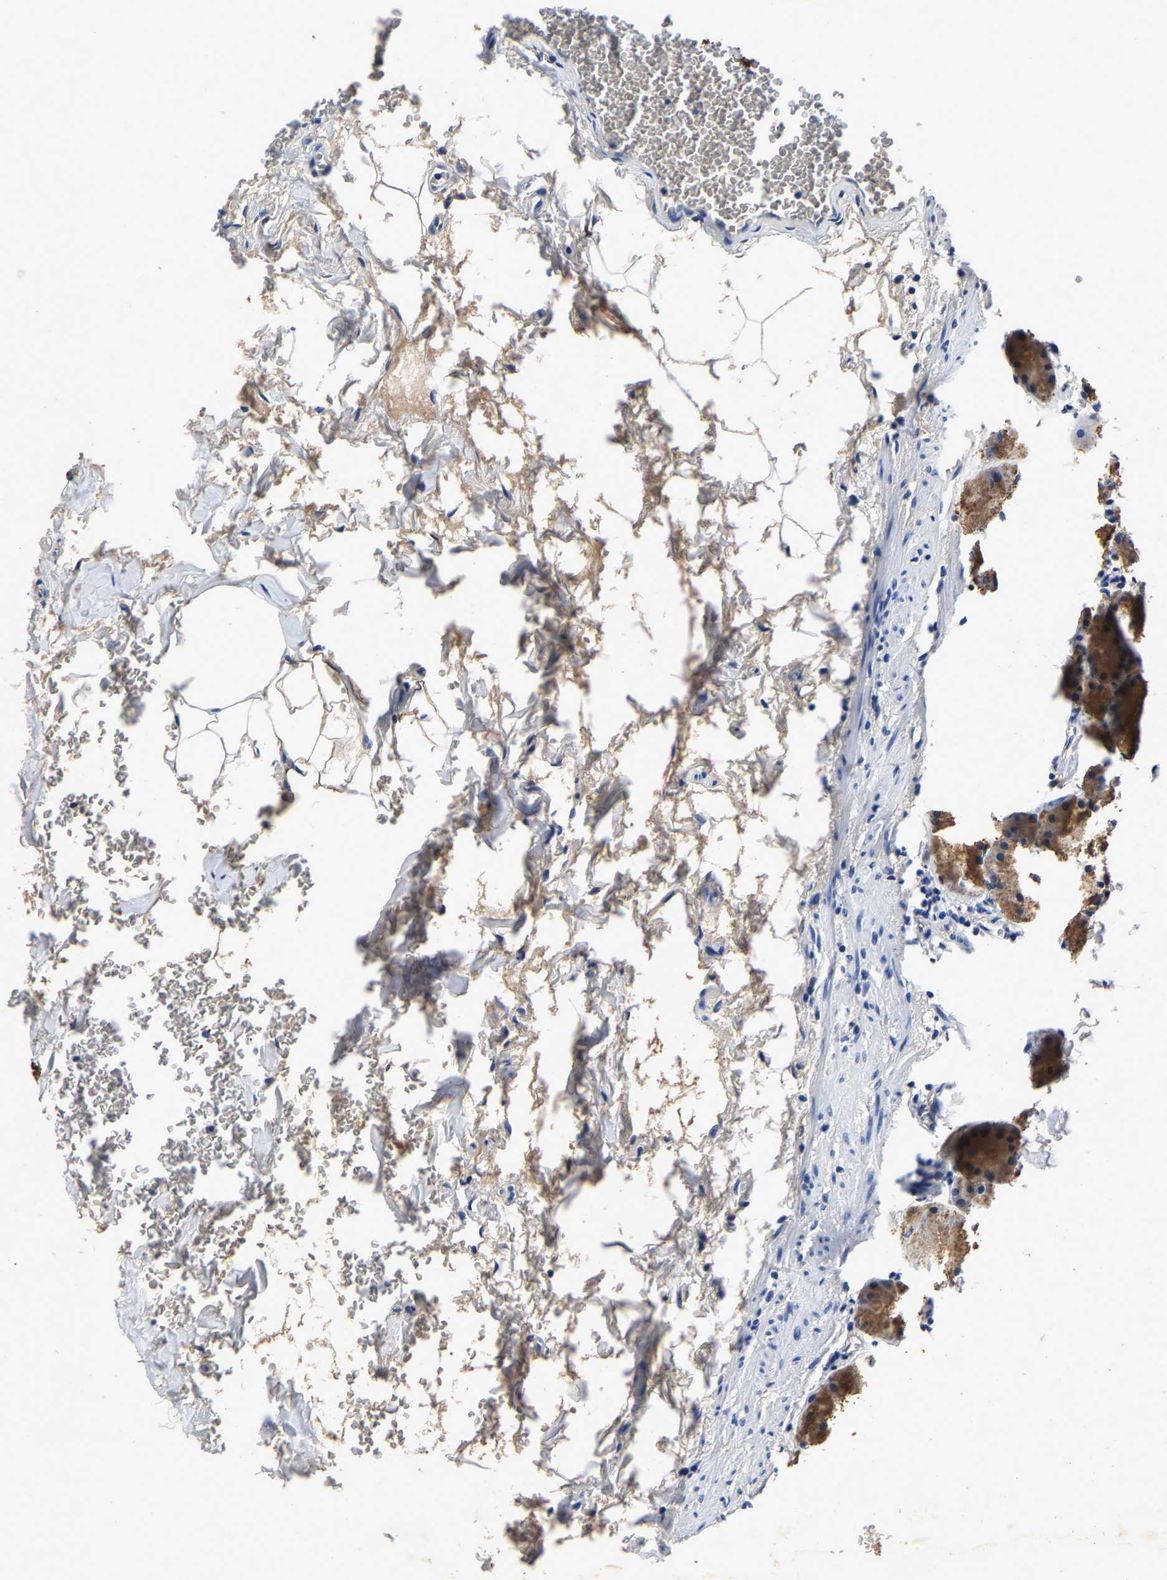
{"staining": {"intensity": "moderate", "quantity": ">75%", "location": "cytoplasmic/membranous"}, "tissue": "stomach", "cell_type": "Glandular cells", "image_type": "normal", "snomed": [{"axis": "morphology", "description": "Normal tissue, NOS"}, {"axis": "topography", "description": "Stomach"}], "caption": "Immunohistochemical staining of benign human stomach displays >75% levels of moderate cytoplasmic/membranous protein expression in about >75% of glandular cells.", "gene": "PSPH", "patient": {"sex": "male", "age": 42}}